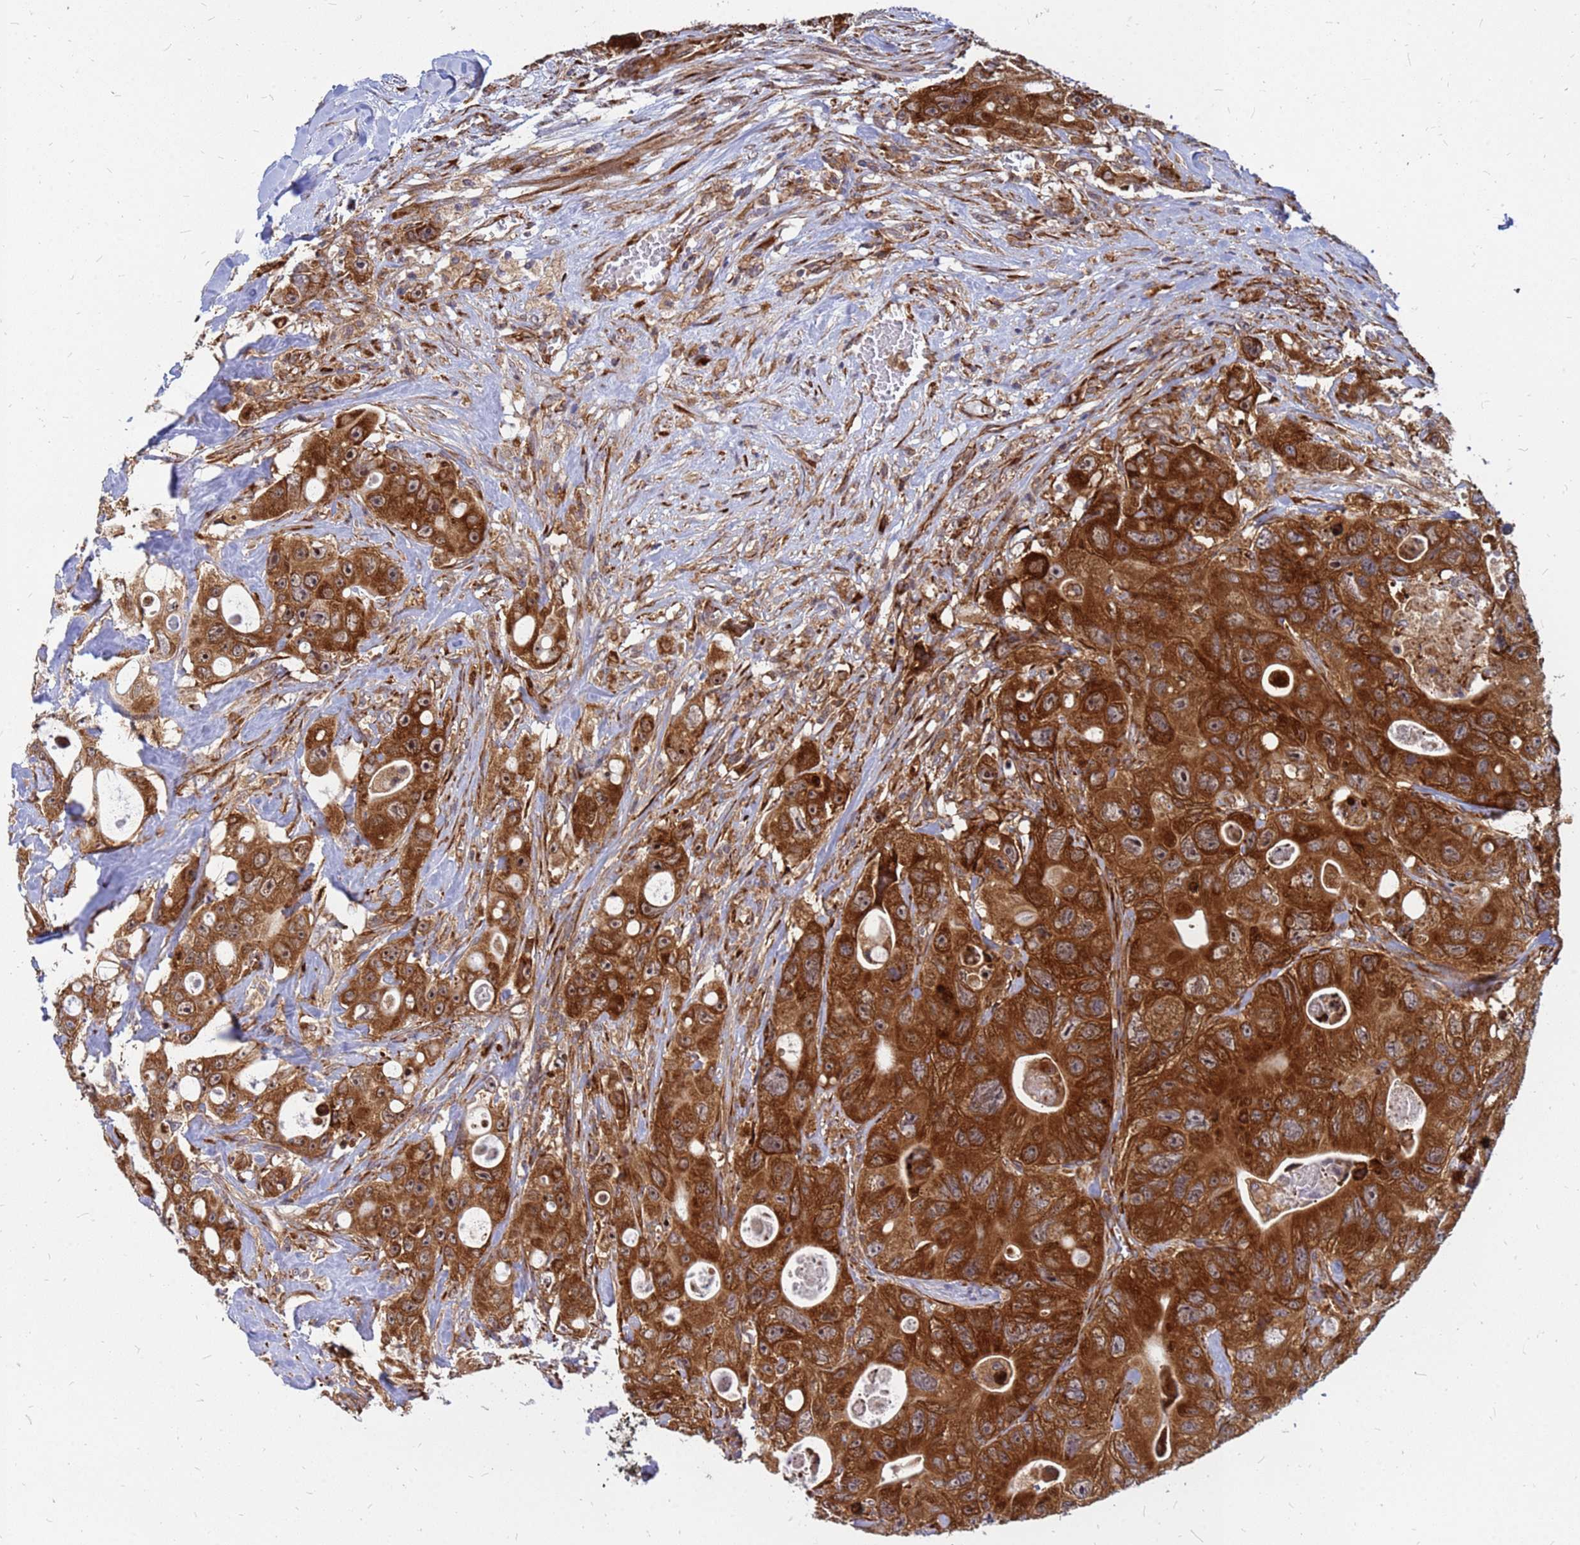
{"staining": {"intensity": "strong", "quantity": ">75%", "location": "cytoplasmic/membranous"}, "tissue": "colorectal cancer", "cell_type": "Tumor cells", "image_type": "cancer", "snomed": [{"axis": "morphology", "description": "Adenocarcinoma, NOS"}, {"axis": "topography", "description": "Colon"}], "caption": "Approximately >75% of tumor cells in human colorectal adenocarcinoma reveal strong cytoplasmic/membranous protein positivity as visualized by brown immunohistochemical staining.", "gene": "RPL8", "patient": {"sex": "female", "age": 46}}